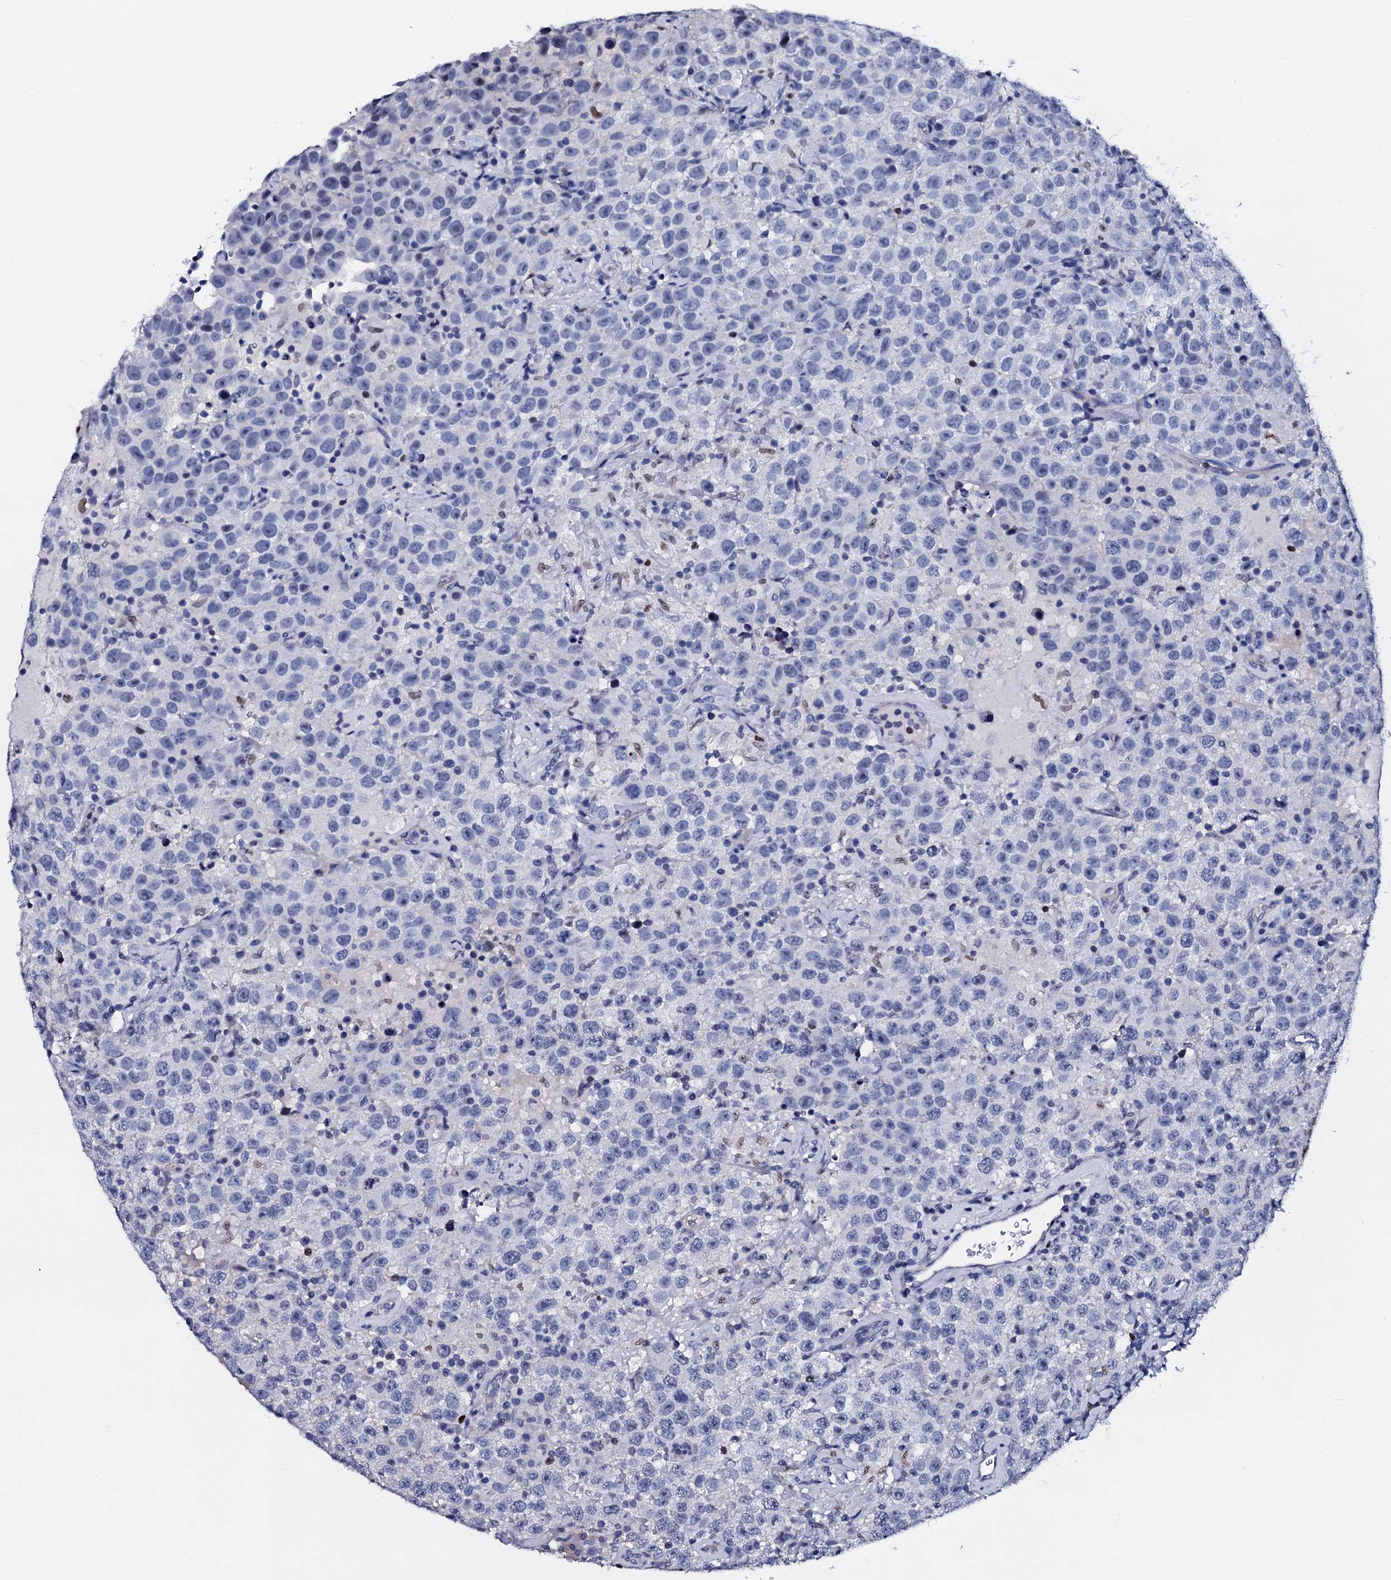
{"staining": {"intensity": "negative", "quantity": "none", "location": "none"}, "tissue": "testis cancer", "cell_type": "Tumor cells", "image_type": "cancer", "snomed": [{"axis": "morphology", "description": "Seminoma, NOS"}, {"axis": "topography", "description": "Testis"}], "caption": "The image exhibits no significant expression in tumor cells of seminoma (testis).", "gene": "NPM2", "patient": {"sex": "male", "age": 41}}